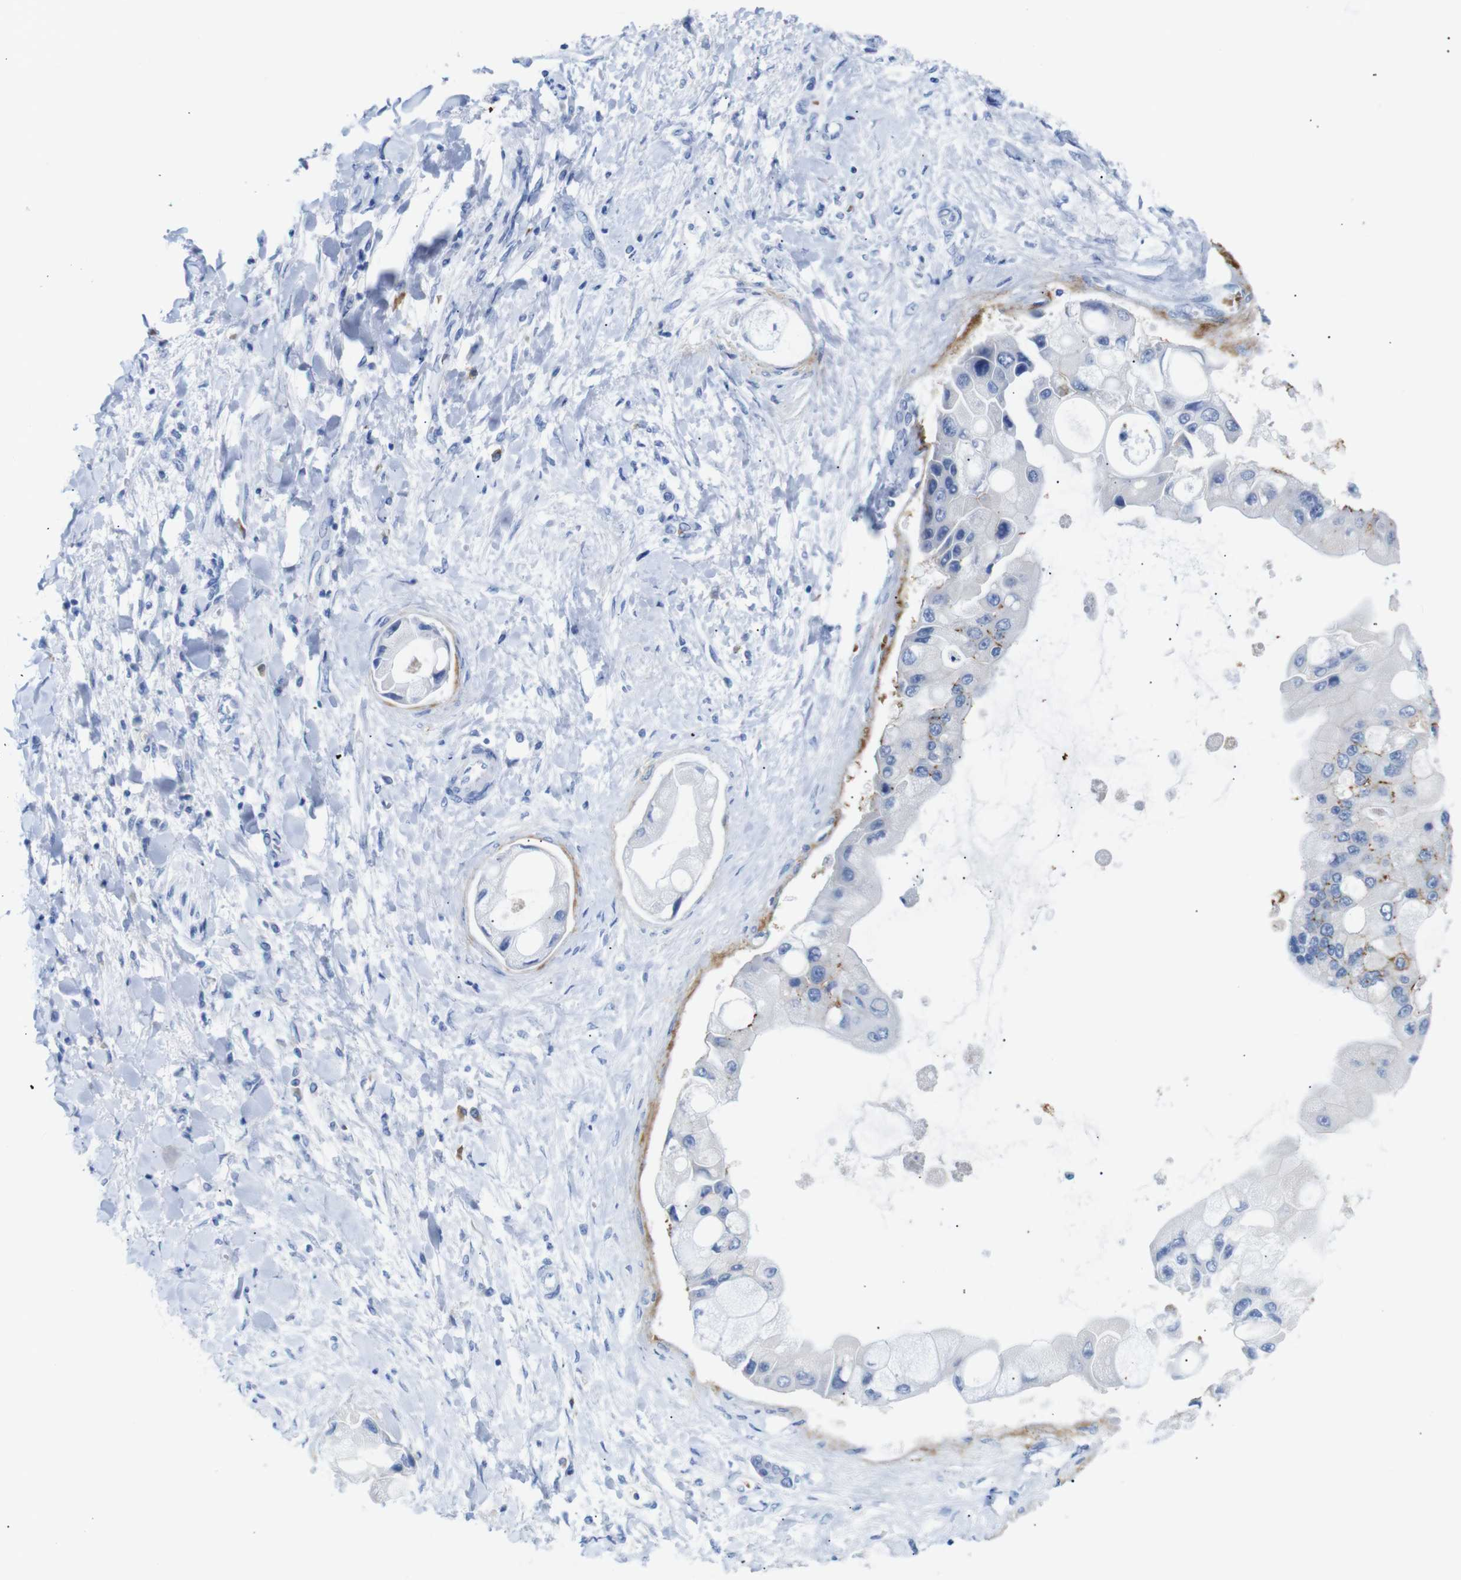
{"staining": {"intensity": "negative", "quantity": "none", "location": "none"}, "tissue": "liver cancer", "cell_type": "Tumor cells", "image_type": "cancer", "snomed": [{"axis": "morphology", "description": "Cholangiocarcinoma"}, {"axis": "topography", "description": "Liver"}], "caption": "IHC photomicrograph of human liver cancer stained for a protein (brown), which displays no staining in tumor cells. (IHC, brightfield microscopy, high magnification).", "gene": "ERVMER34-1", "patient": {"sex": "male", "age": 50}}